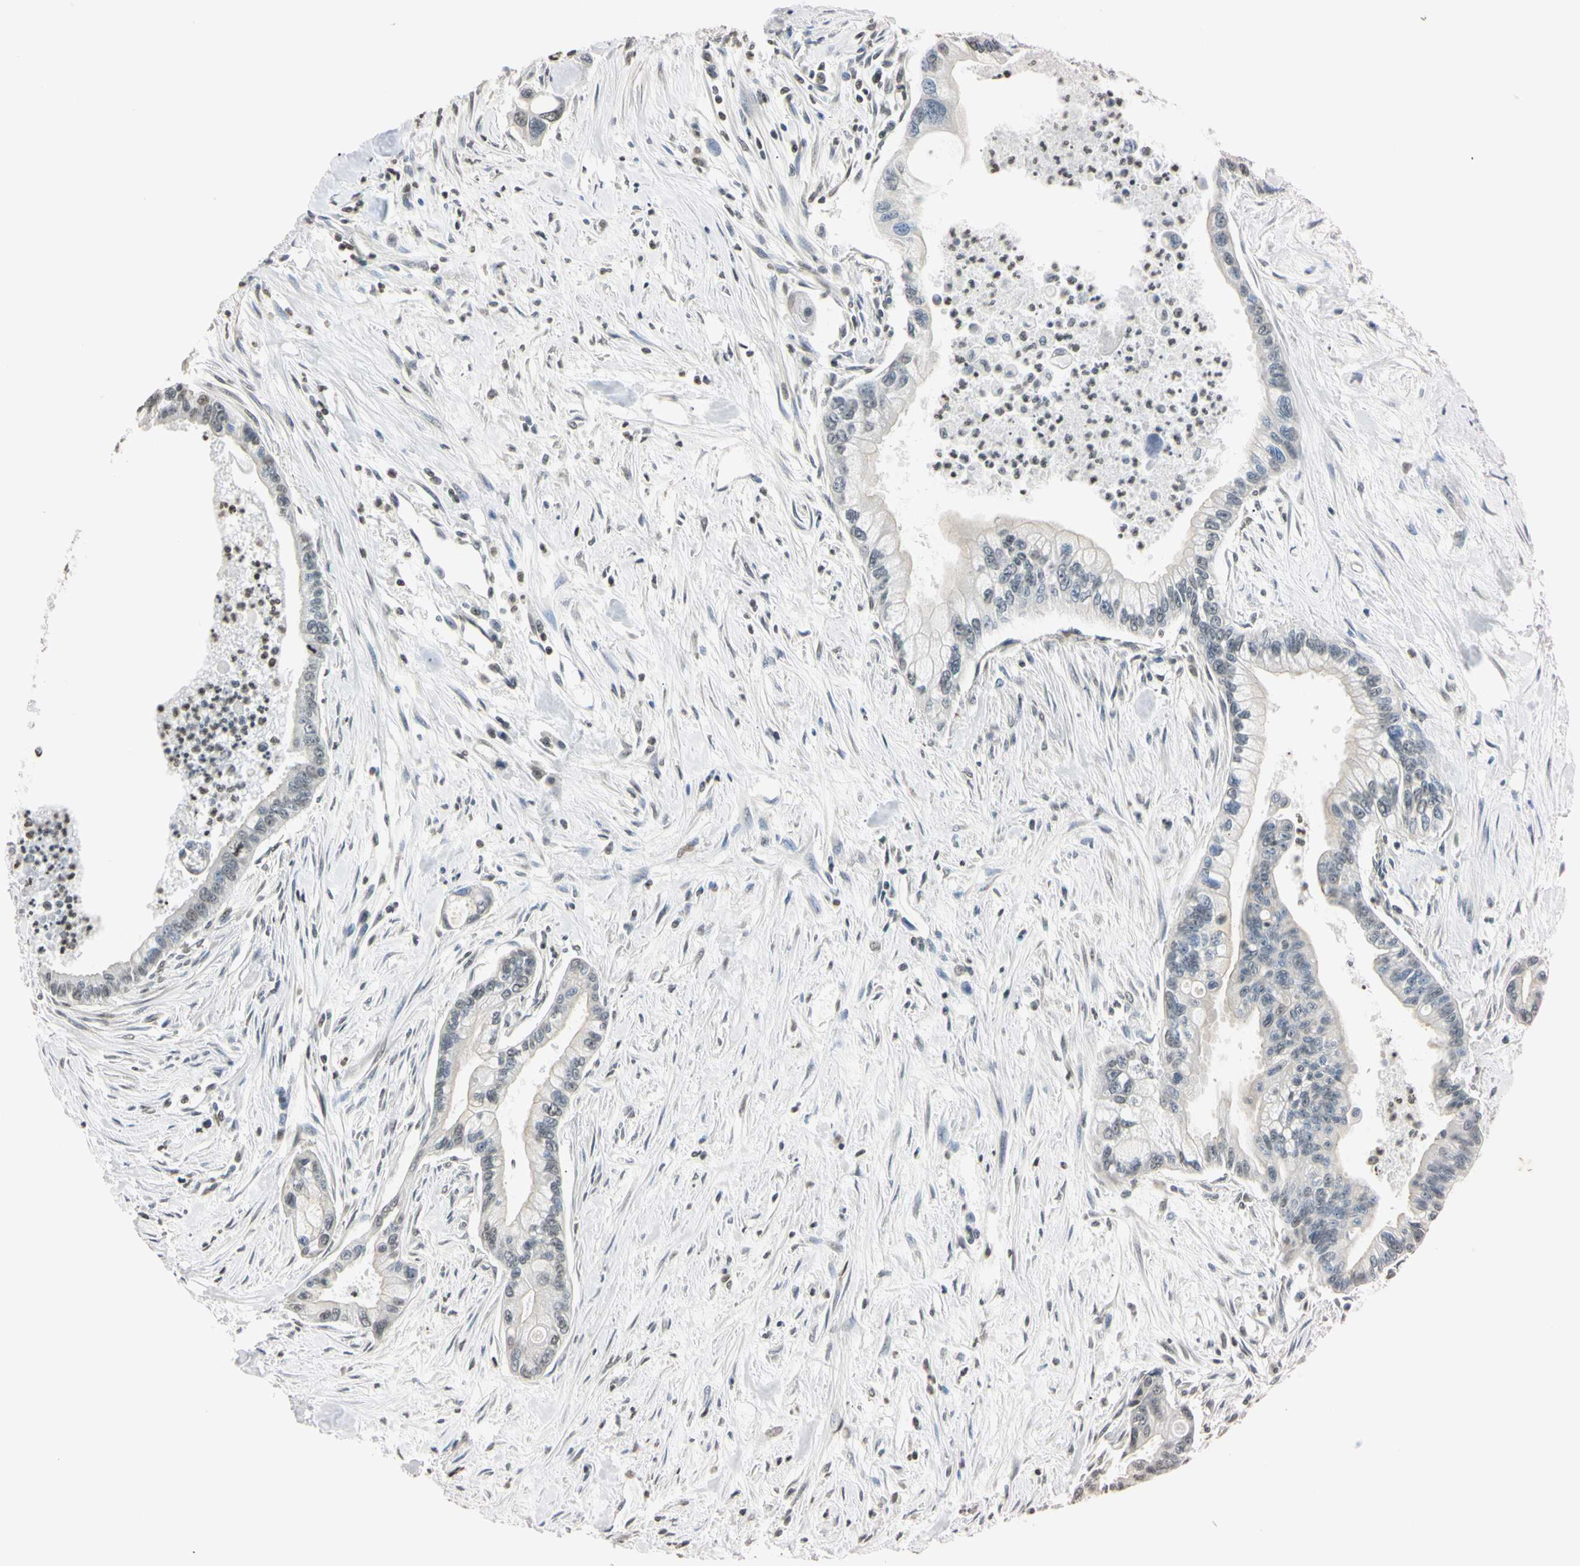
{"staining": {"intensity": "weak", "quantity": "<25%", "location": "nuclear"}, "tissue": "pancreatic cancer", "cell_type": "Tumor cells", "image_type": "cancer", "snomed": [{"axis": "morphology", "description": "Adenocarcinoma, NOS"}, {"axis": "topography", "description": "Pancreas"}], "caption": "High power microscopy histopathology image of an IHC histopathology image of pancreatic cancer (adenocarcinoma), revealing no significant expression in tumor cells.", "gene": "CDC45", "patient": {"sex": "male", "age": 70}}